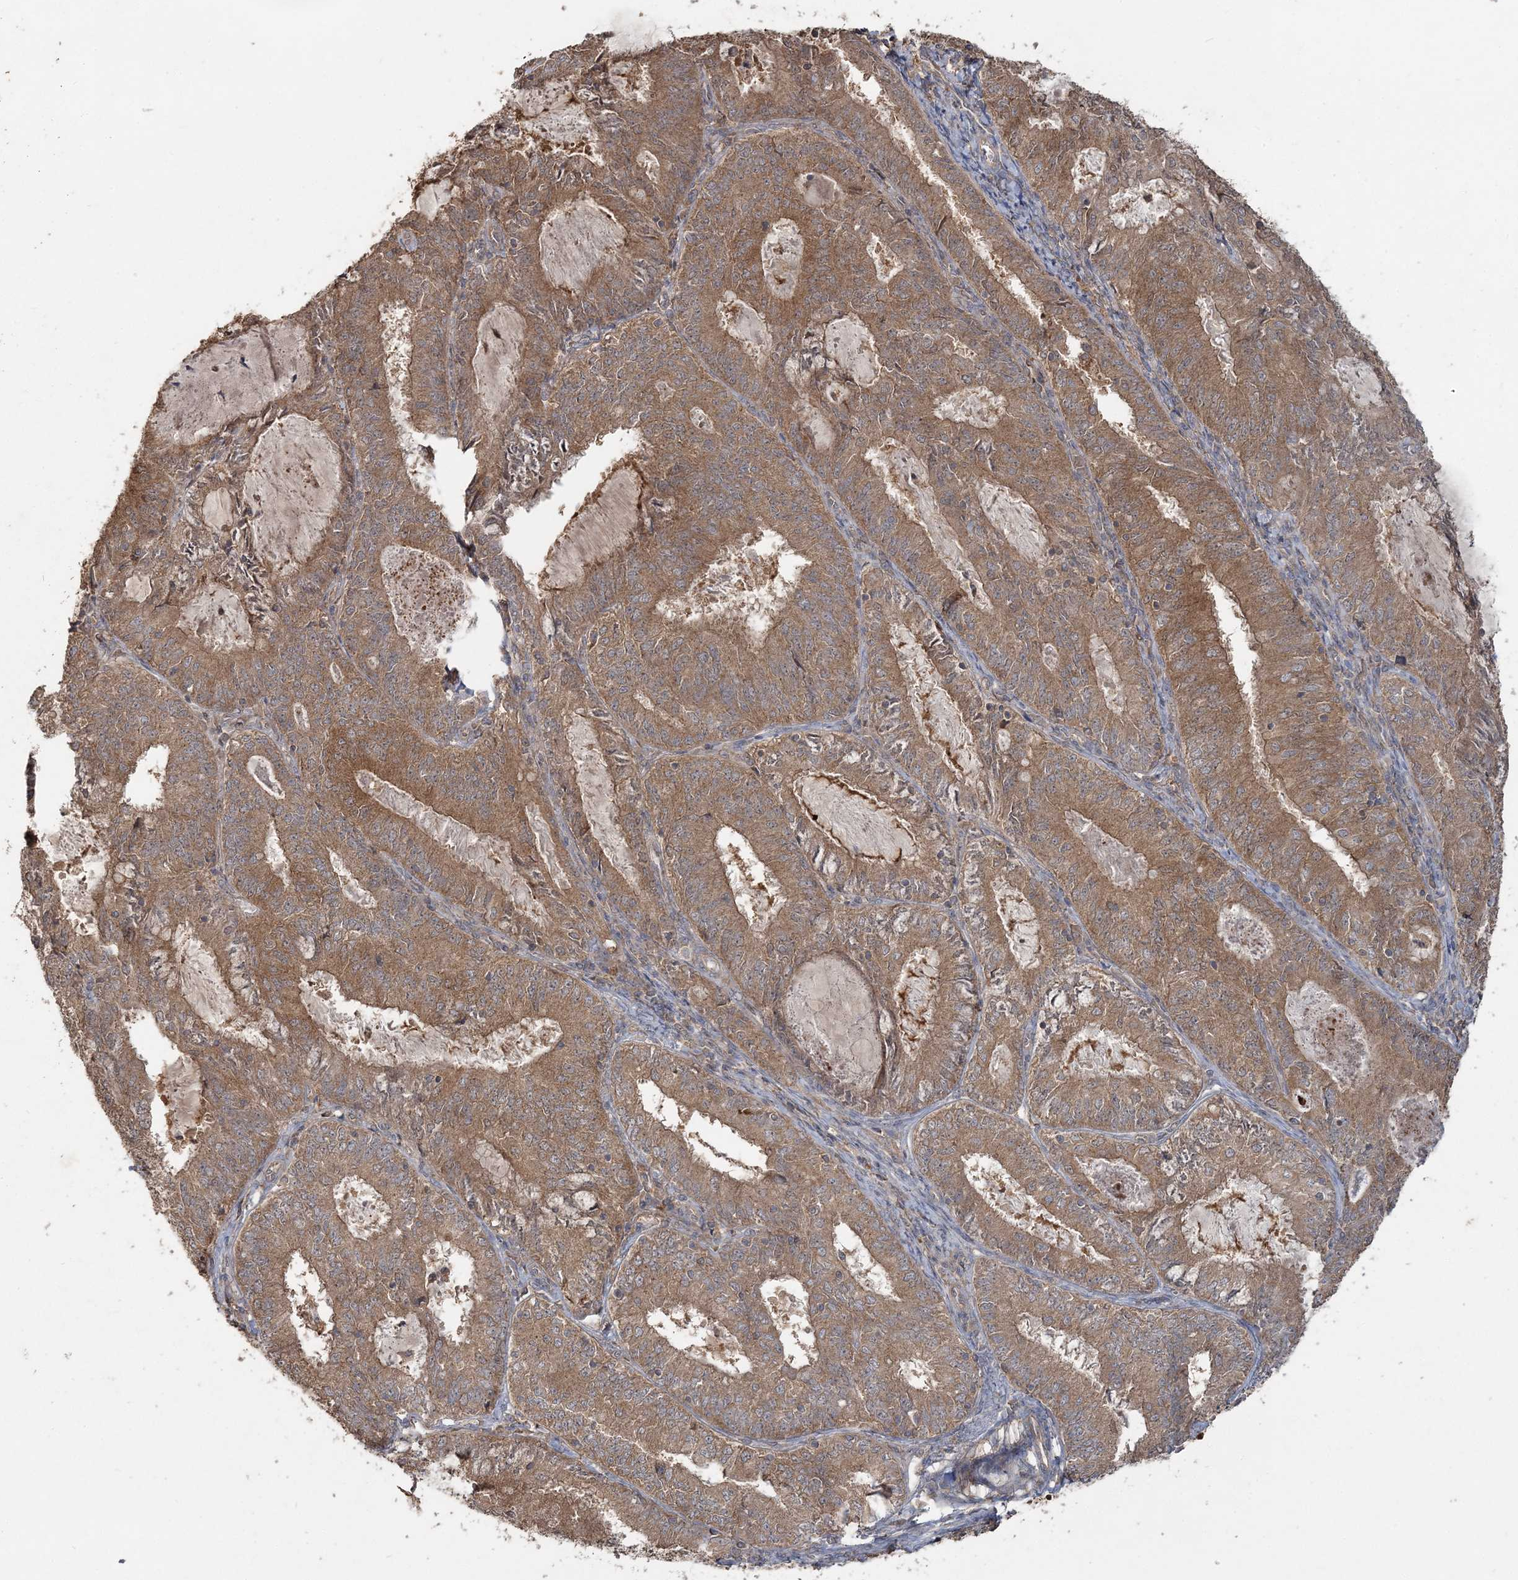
{"staining": {"intensity": "moderate", "quantity": ">75%", "location": "cytoplasmic/membranous"}, "tissue": "endometrial cancer", "cell_type": "Tumor cells", "image_type": "cancer", "snomed": [{"axis": "morphology", "description": "Adenocarcinoma, NOS"}, {"axis": "topography", "description": "Endometrium"}], "caption": "This histopathology image exhibits immunohistochemistry (IHC) staining of human endometrial cancer, with medium moderate cytoplasmic/membranous positivity in about >75% of tumor cells.", "gene": "SPRY1", "patient": {"sex": "female", "age": 57}}